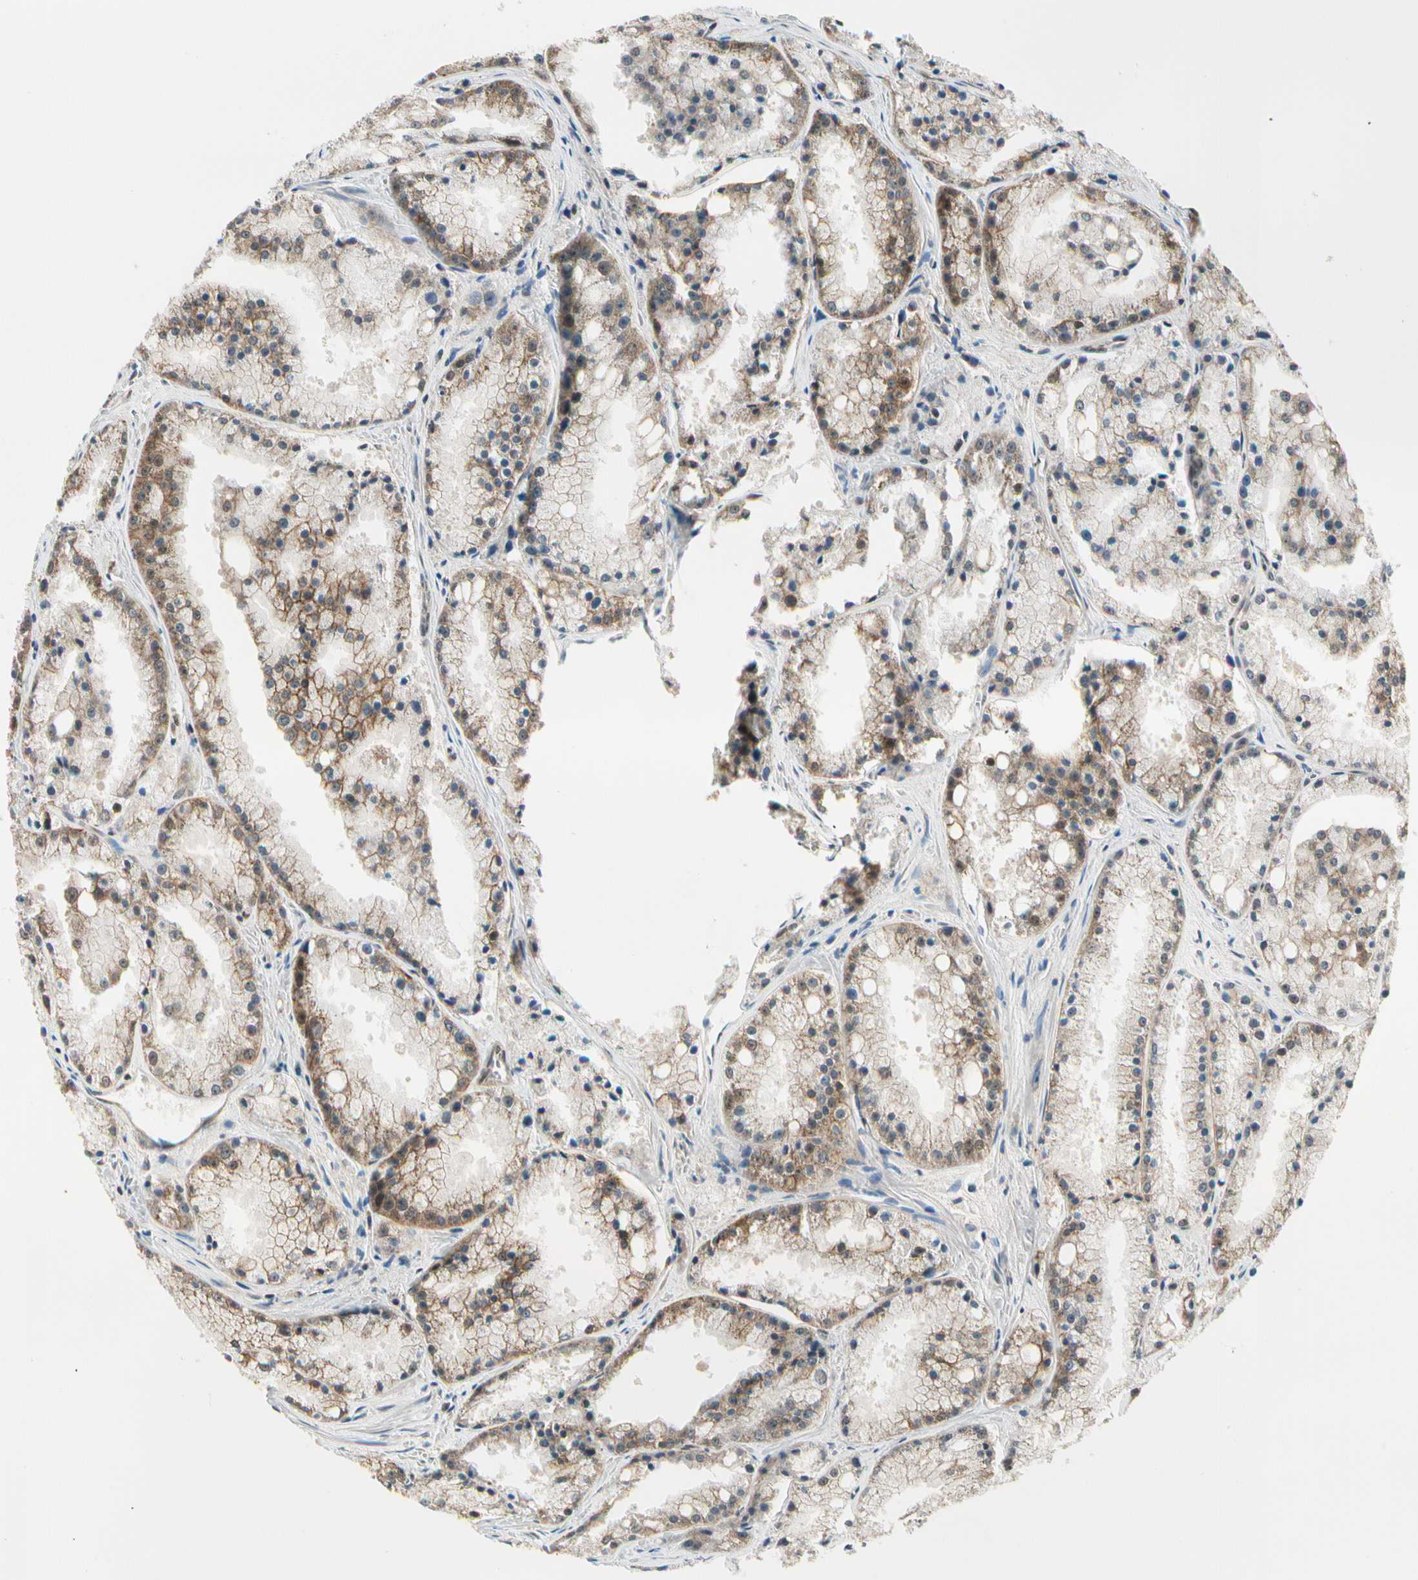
{"staining": {"intensity": "moderate", "quantity": ">75%", "location": "cytoplasmic/membranous"}, "tissue": "prostate cancer", "cell_type": "Tumor cells", "image_type": "cancer", "snomed": [{"axis": "morphology", "description": "Adenocarcinoma, Low grade"}, {"axis": "topography", "description": "Prostate"}], "caption": "Prostate low-grade adenocarcinoma stained with a protein marker shows moderate staining in tumor cells.", "gene": "PDK2", "patient": {"sex": "male", "age": 64}}